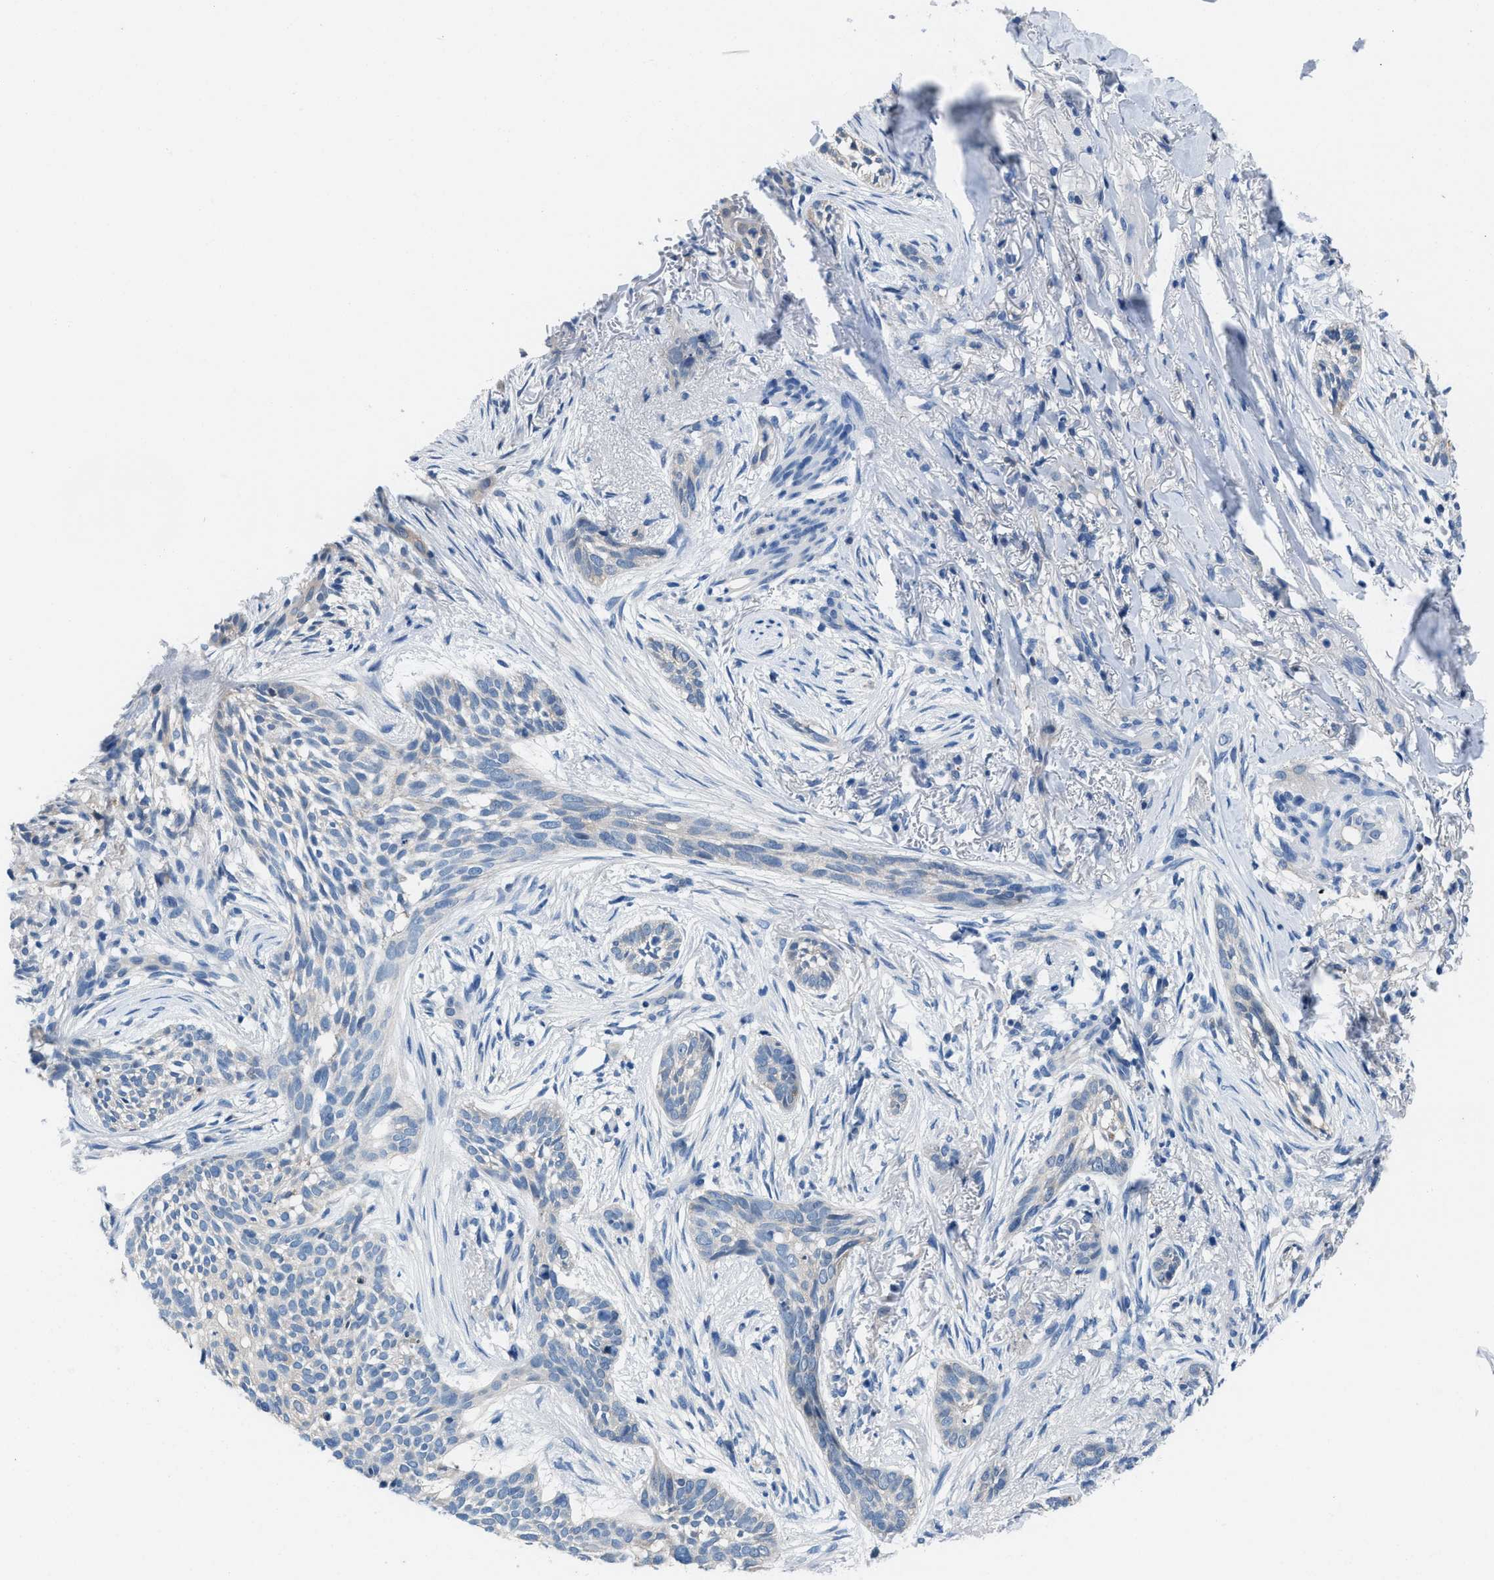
{"staining": {"intensity": "negative", "quantity": "none", "location": "none"}, "tissue": "skin cancer", "cell_type": "Tumor cells", "image_type": "cancer", "snomed": [{"axis": "morphology", "description": "Basal cell carcinoma"}, {"axis": "topography", "description": "Skin"}], "caption": "The photomicrograph displays no staining of tumor cells in skin basal cell carcinoma.", "gene": "NUDT5", "patient": {"sex": "female", "age": 88}}